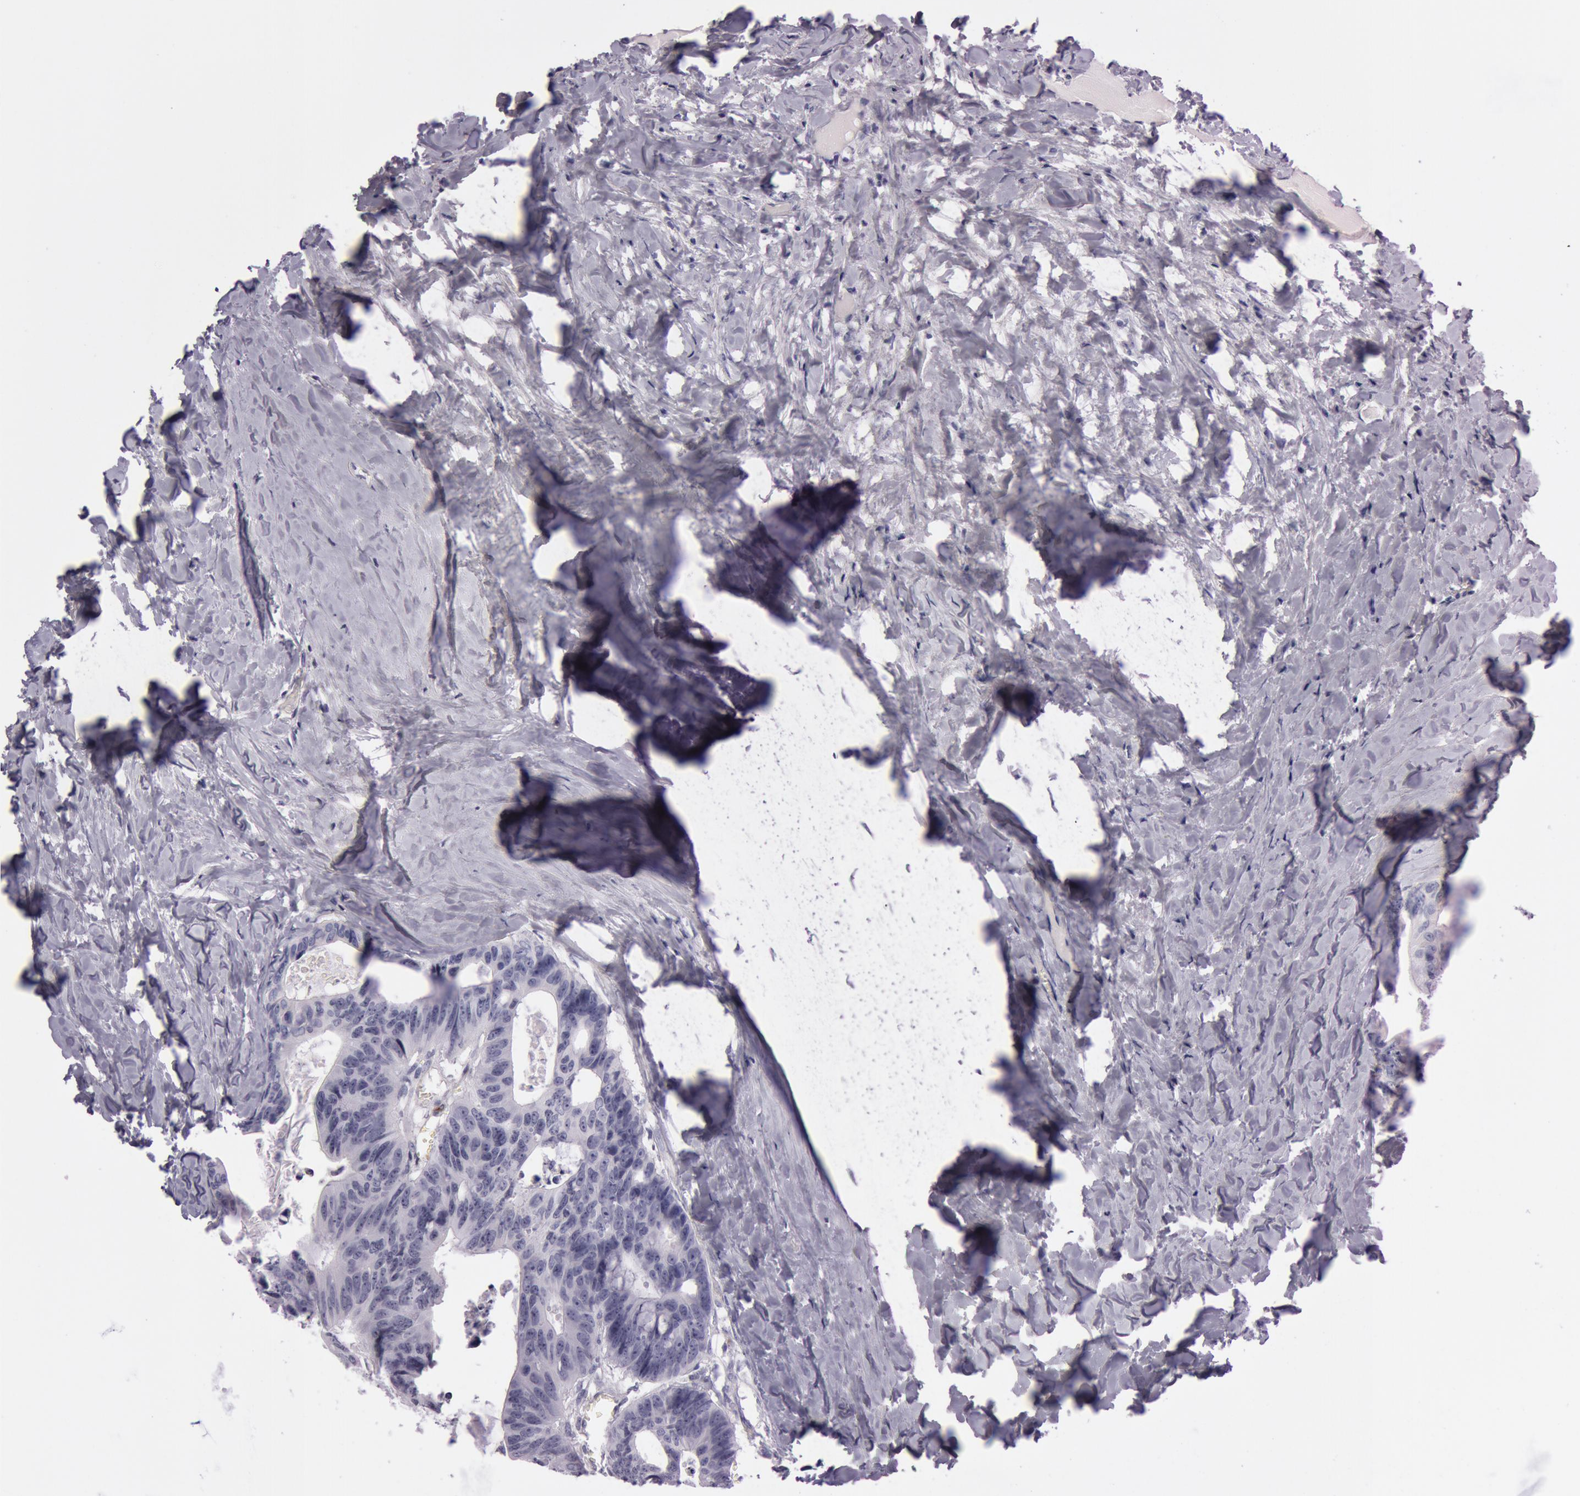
{"staining": {"intensity": "negative", "quantity": "none", "location": "none"}, "tissue": "colorectal cancer", "cell_type": "Tumor cells", "image_type": "cancer", "snomed": [{"axis": "morphology", "description": "Adenocarcinoma, NOS"}, {"axis": "topography", "description": "Colon"}], "caption": "The IHC photomicrograph has no significant expression in tumor cells of adenocarcinoma (colorectal) tissue.", "gene": "FOLH1", "patient": {"sex": "female", "age": 55}}